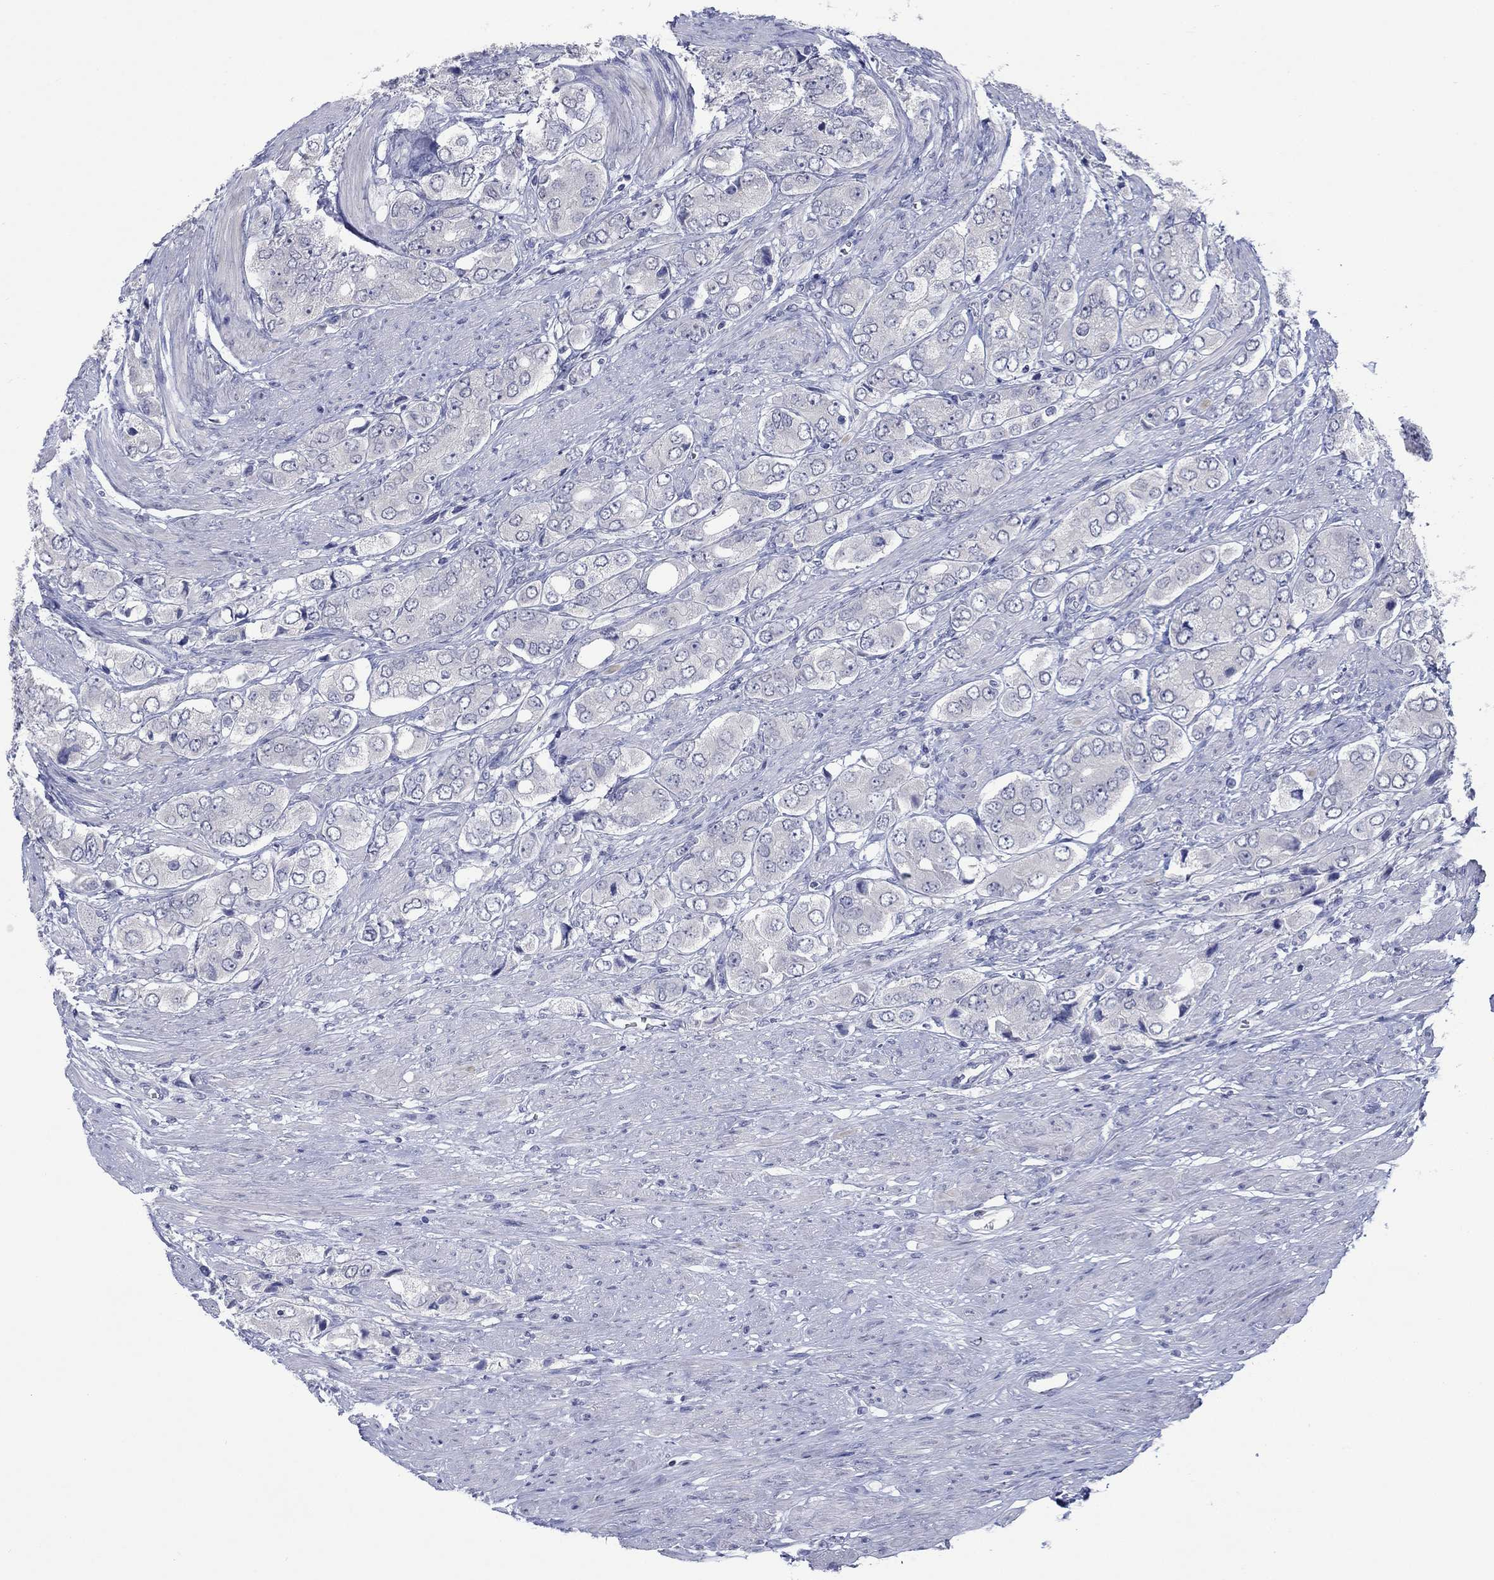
{"staining": {"intensity": "negative", "quantity": "none", "location": "none"}, "tissue": "prostate cancer", "cell_type": "Tumor cells", "image_type": "cancer", "snomed": [{"axis": "morphology", "description": "Adenocarcinoma, Low grade"}, {"axis": "topography", "description": "Prostate"}], "caption": "There is no significant expression in tumor cells of prostate cancer. (DAB (3,3'-diaminobenzidine) immunohistochemistry (IHC) visualized using brightfield microscopy, high magnification).", "gene": "ATP6V1G2", "patient": {"sex": "male", "age": 69}}